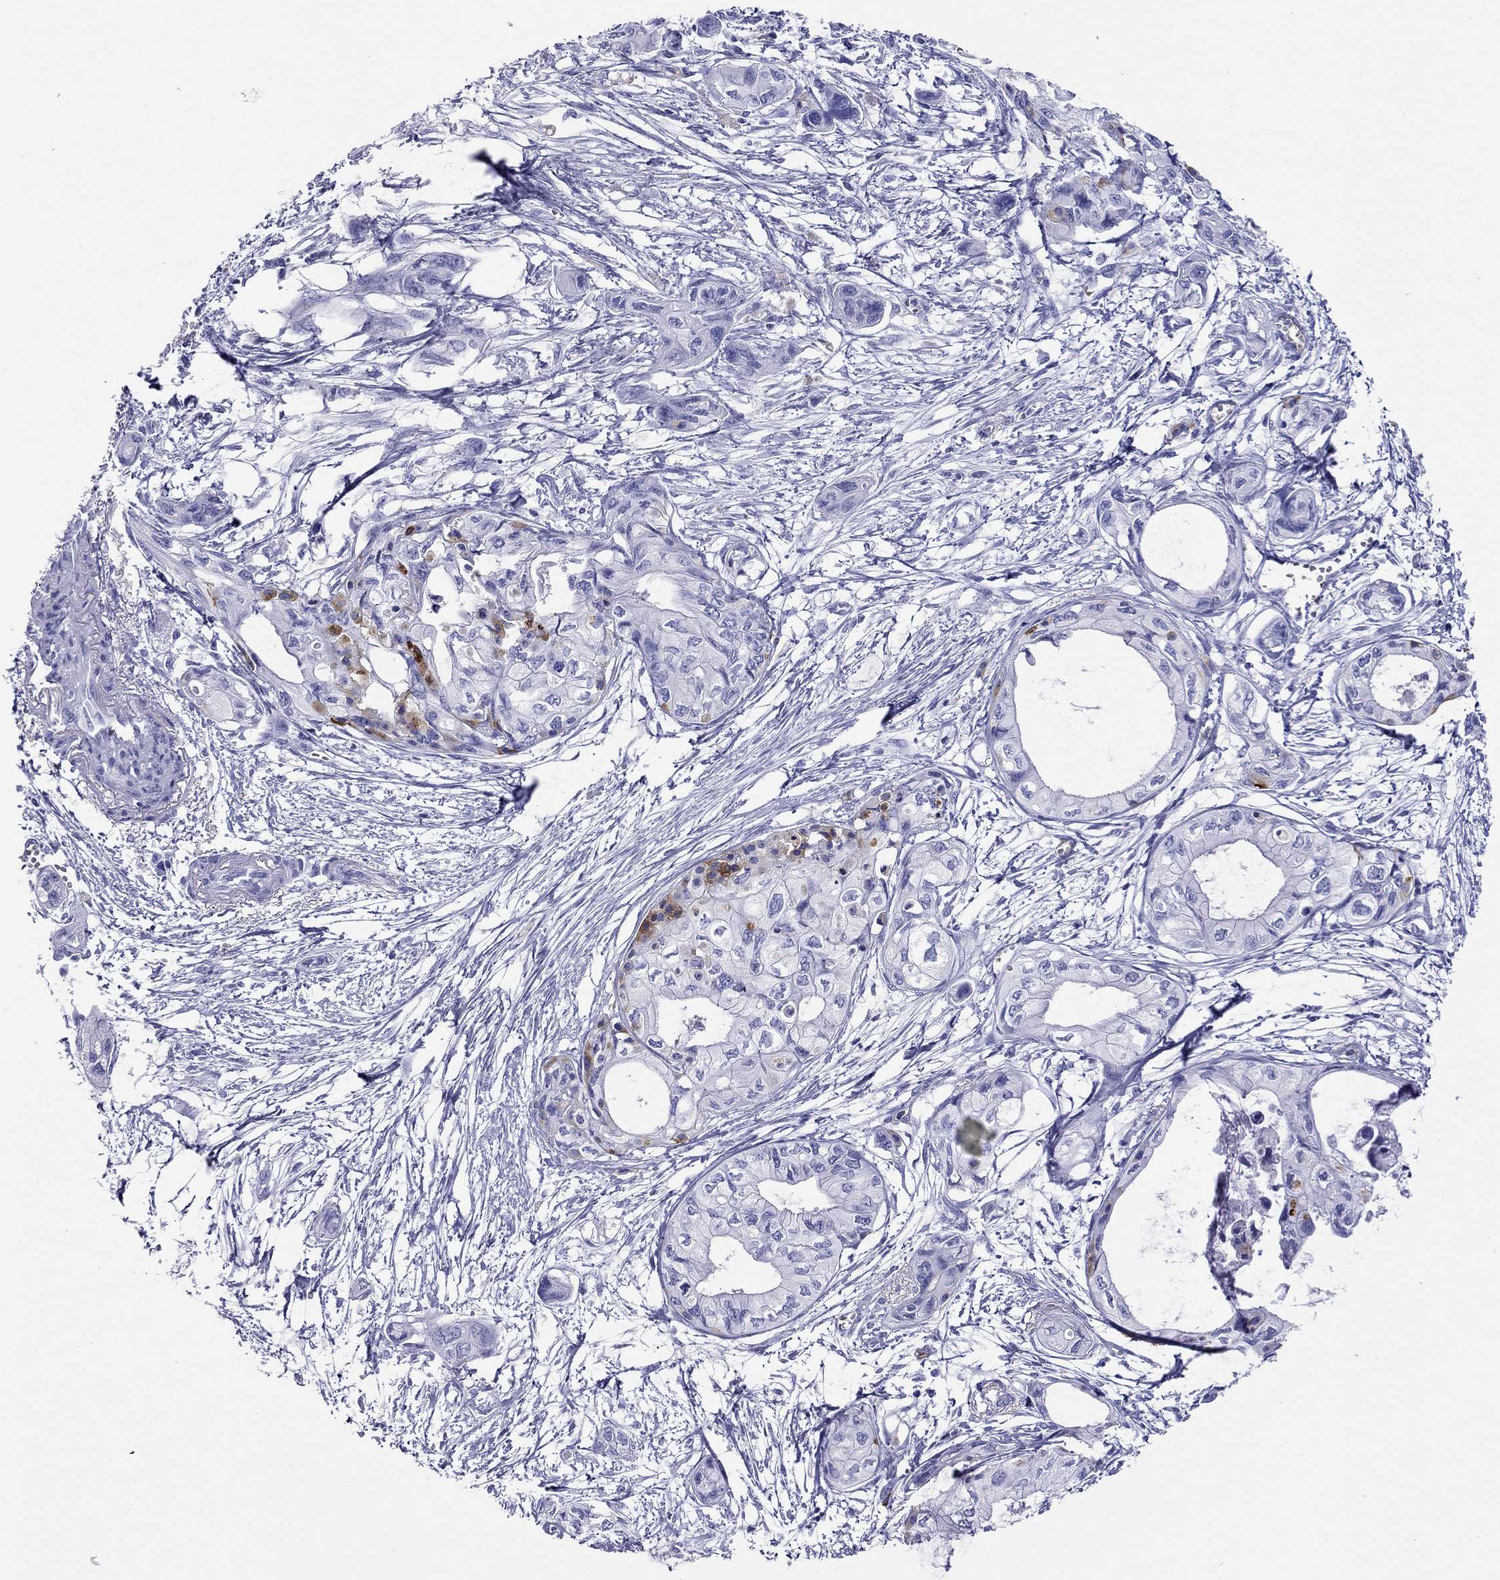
{"staining": {"intensity": "negative", "quantity": "none", "location": "none"}, "tissue": "pancreatic cancer", "cell_type": "Tumor cells", "image_type": "cancer", "snomed": [{"axis": "morphology", "description": "Adenocarcinoma, NOS"}, {"axis": "topography", "description": "Pancreas"}], "caption": "Image shows no significant protein staining in tumor cells of pancreatic cancer (adenocarcinoma).", "gene": "PTPRN", "patient": {"sex": "female", "age": 76}}